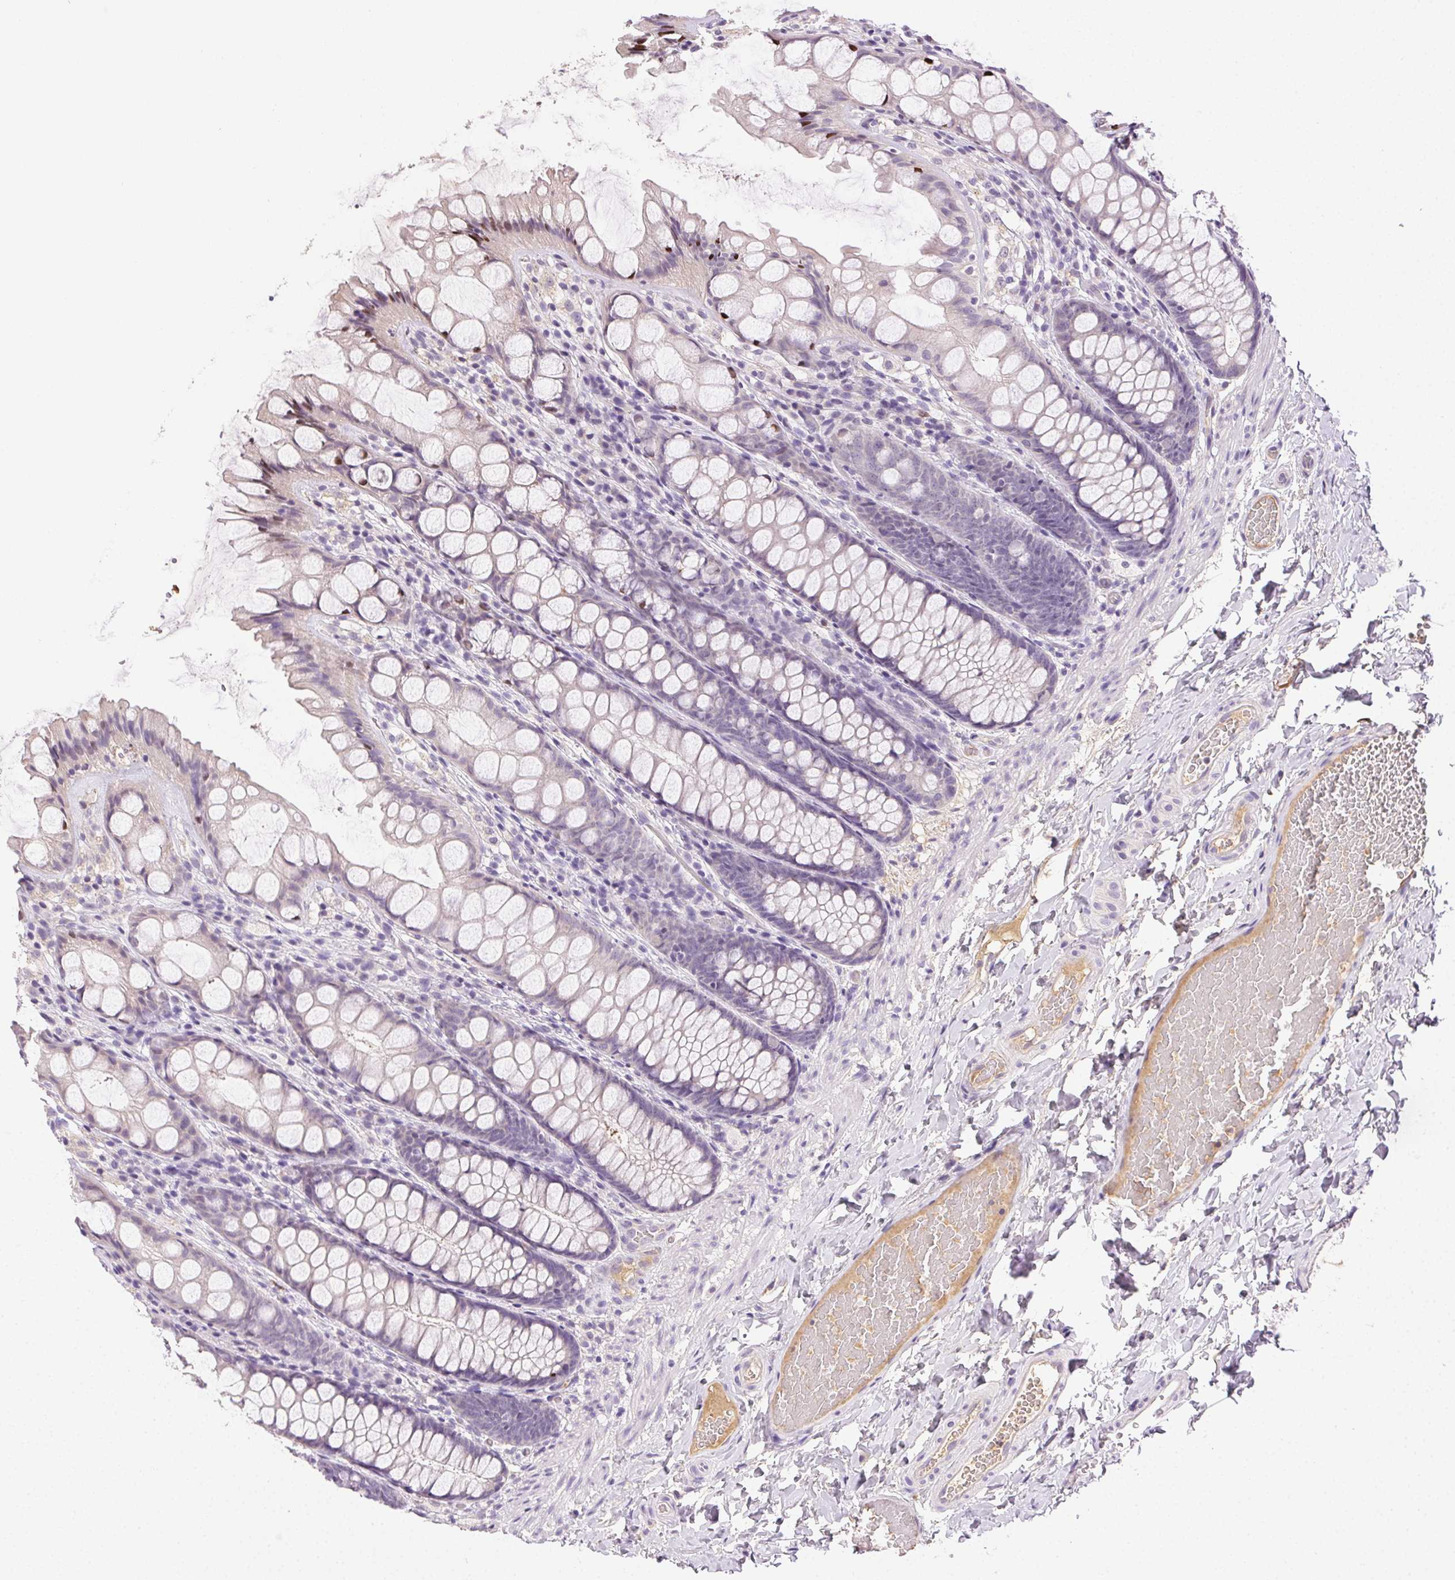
{"staining": {"intensity": "weak", "quantity": "<25%", "location": "cytoplasmic/membranous"}, "tissue": "colon", "cell_type": "Endothelial cells", "image_type": "normal", "snomed": [{"axis": "morphology", "description": "Normal tissue, NOS"}, {"axis": "topography", "description": "Colon"}], "caption": "The image displays no staining of endothelial cells in benign colon.", "gene": "BPIFB2", "patient": {"sex": "male", "age": 47}}